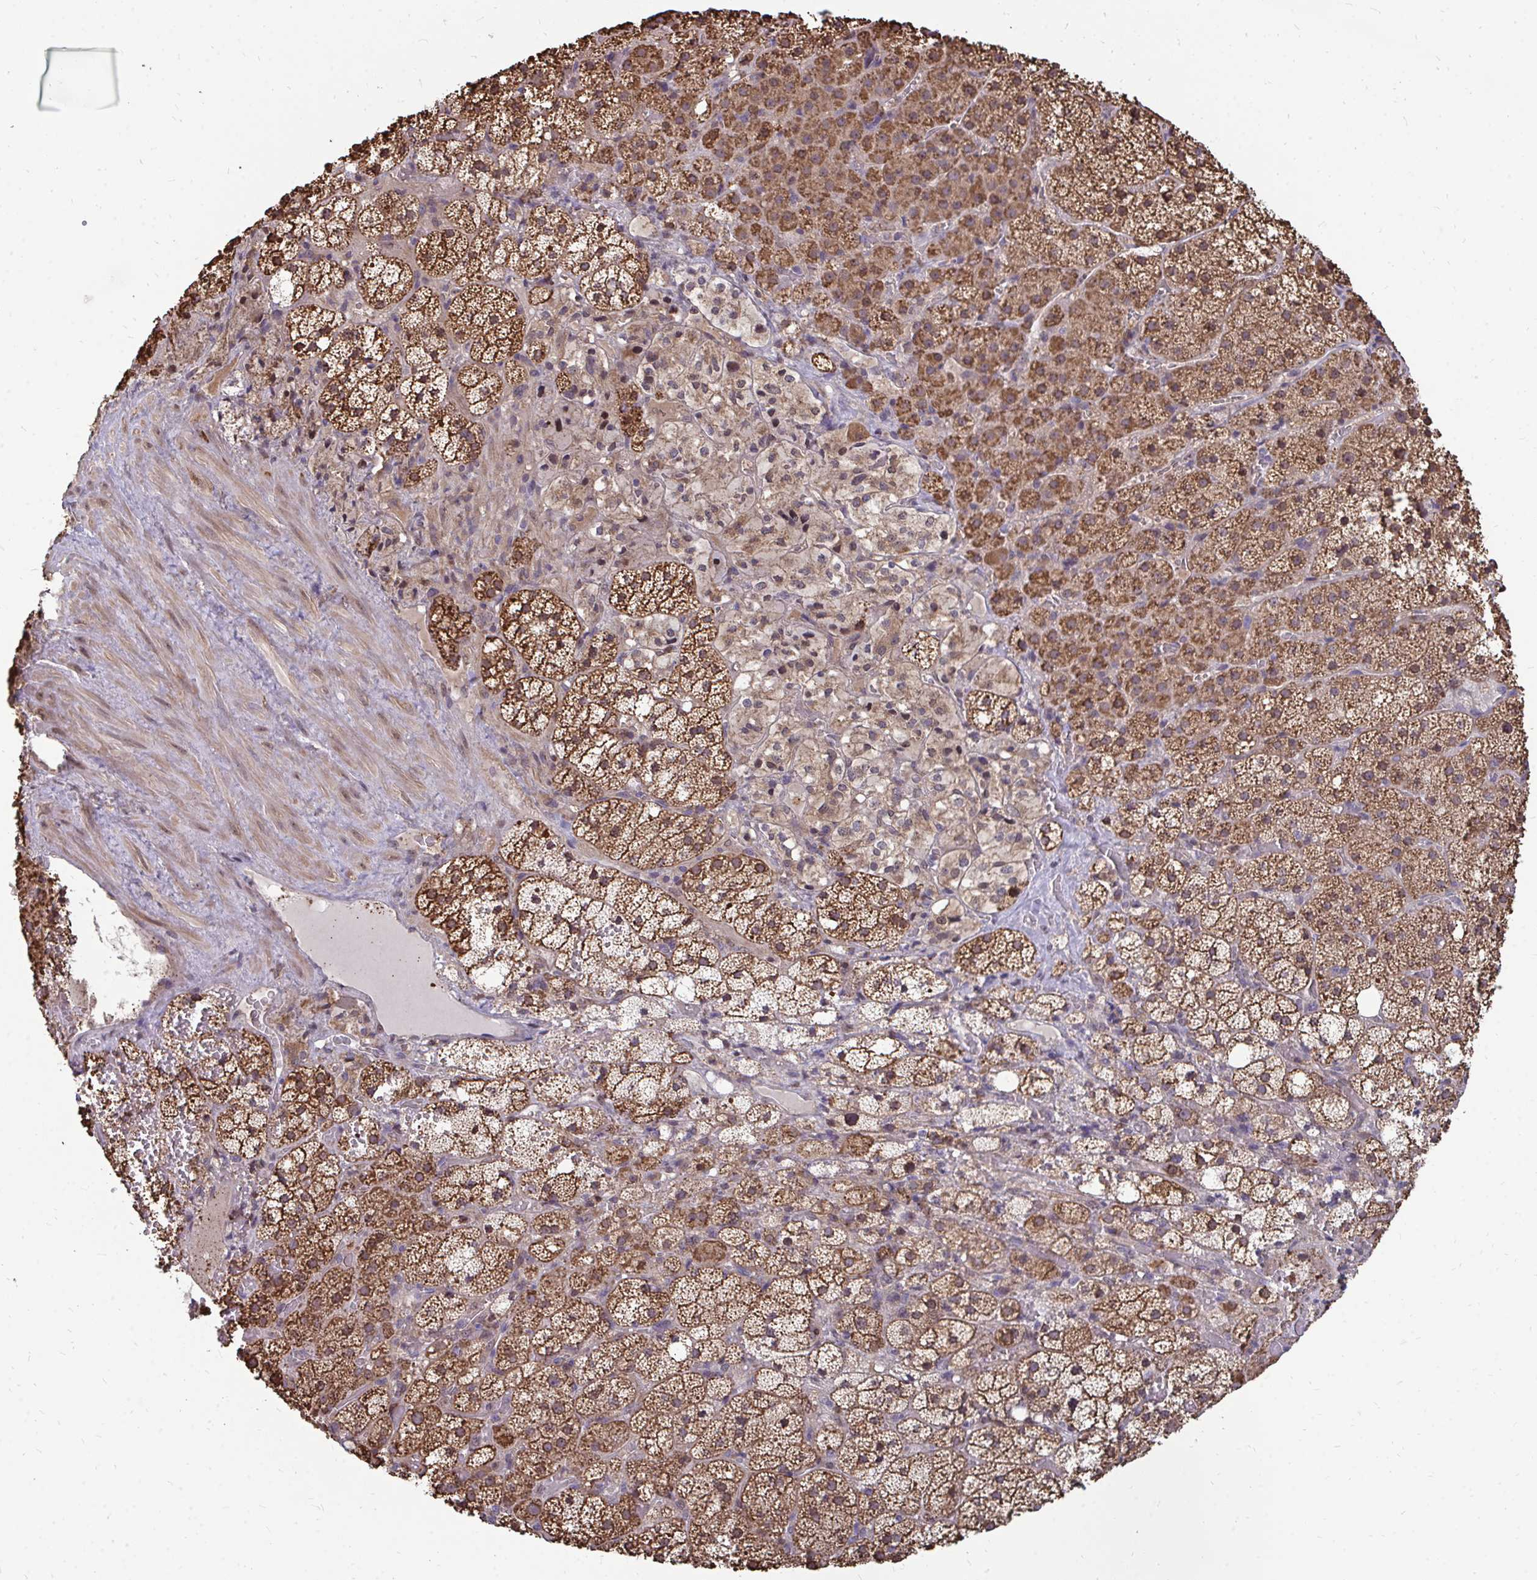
{"staining": {"intensity": "strong", "quantity": ">75%", "location": "cytoplasmic/membranous"}, "tissue": "adrenal gland", "cell_type": "Glandular cells", "image_type": "normal", "snomed": [{"axis": "morphology", "description": "Normal tissue, NOS"}, {"axis": "topography", "description": "Adrenal gland"}], "caption": "Immunohistochemistry (IHC) (DAB (3,3'-diaminobenzidine)) staining of benign adrenal gland displays strong cytoplasmic/membranous protein staining in about >75% of glandular cells. The protein of interest is stained brown, and the nuclei are stained in blue (DAB (3,3'-diaminobenzidine) IHC with brightfield microscopy, high magnification).", "gene": "DNAJA2", "patient": {"sex": "male", "age": 53}}